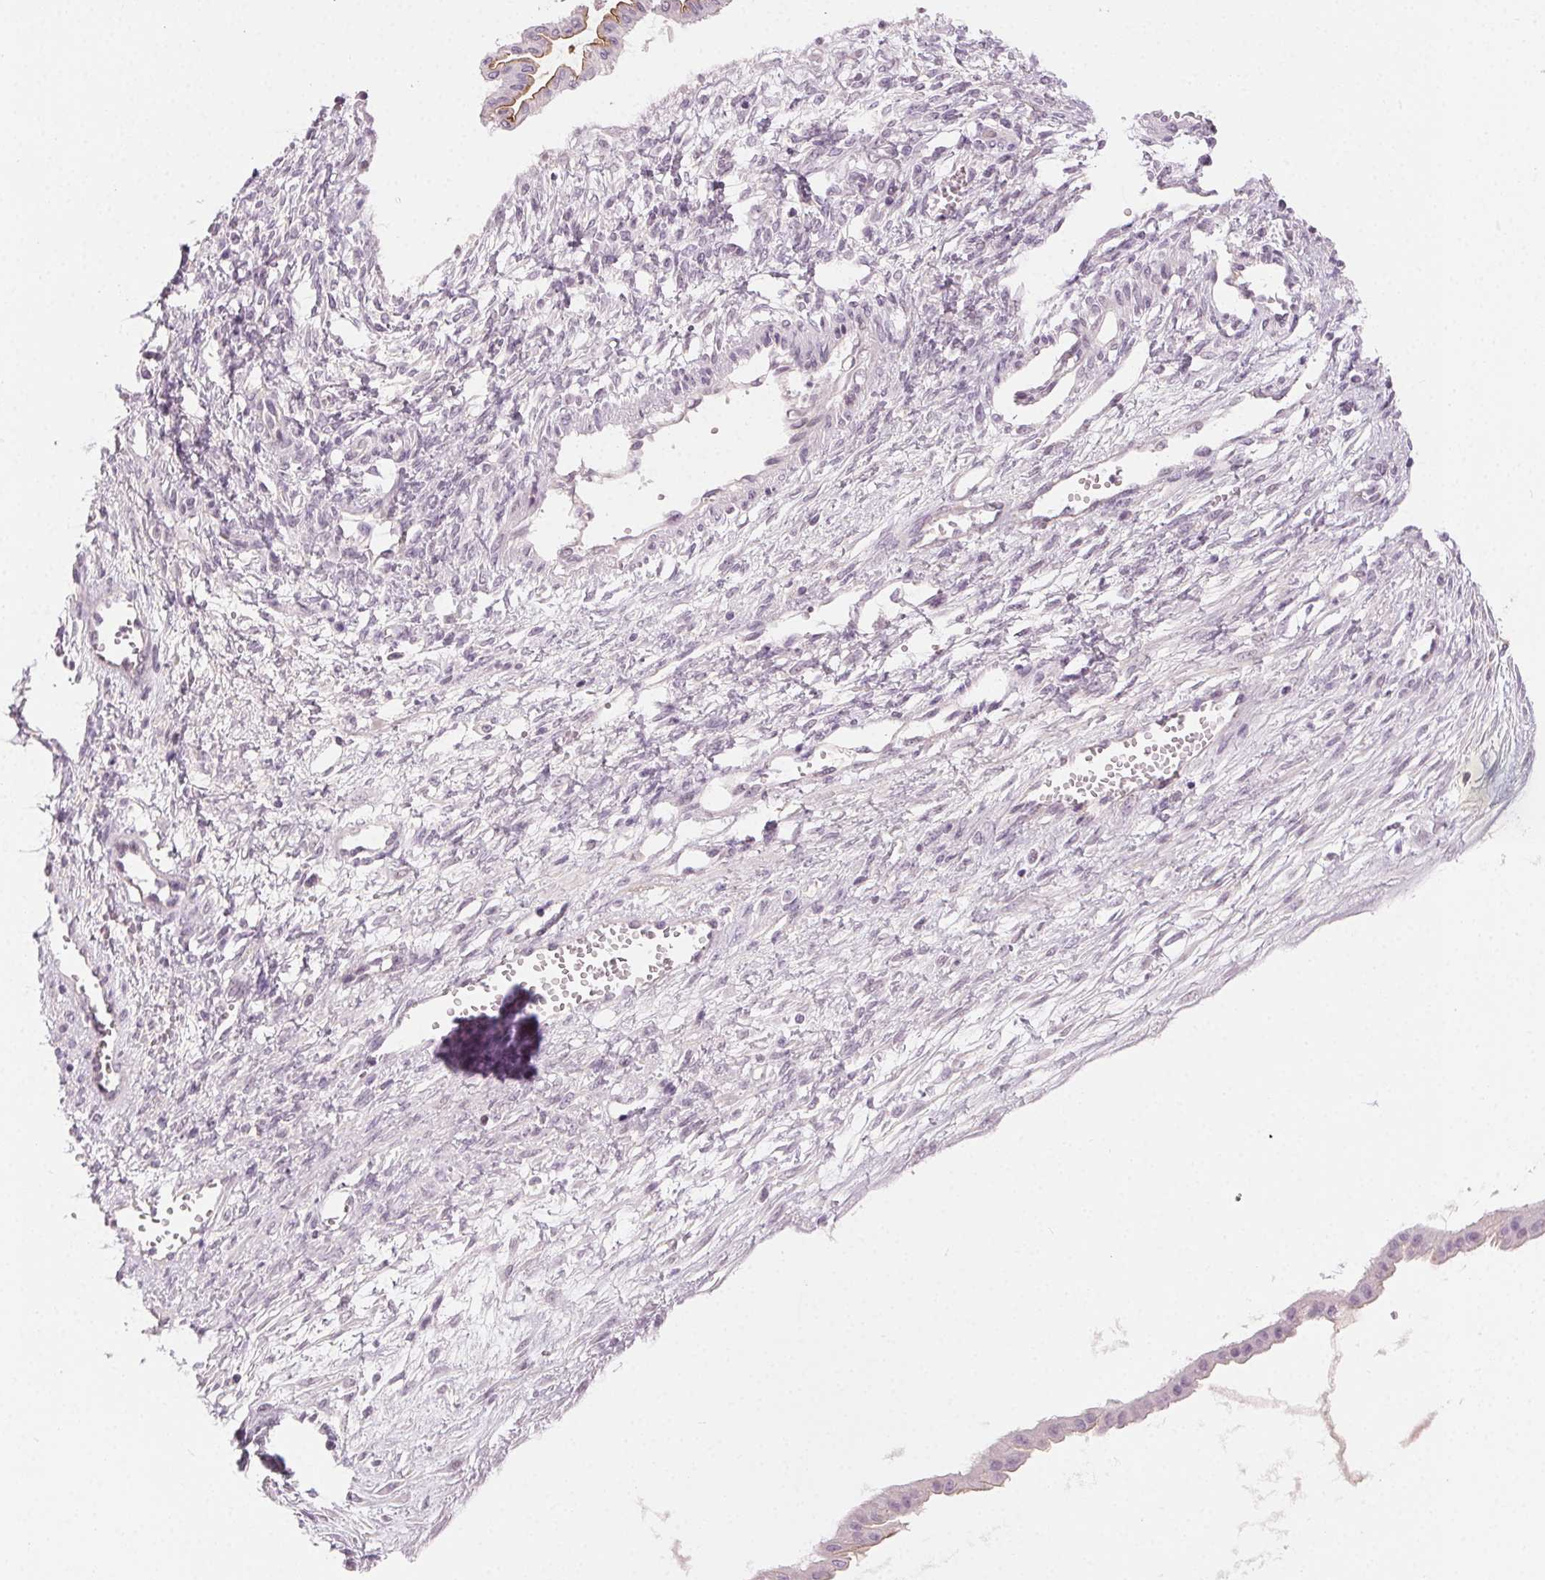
{"staining": {"intensity": "moderate", "quantity": "<25%", "location": "cytoplasmic/membranous"}, "tissue": "ovarian cancer", "cell_type": "Tumor cells", "image_type": "cancer", "snomed": [{"axis": "morphology", "description": "Cystadenocarcinoma, mucinous, NOS"}, {"axis": "topography", "description": "Ovary"}], "caption": "The immunohistochemical stain highlights moderate cytoplasmic/membranous expression in tumor cells of ovarian mucinous cystadenocarcinoma tissue. (DAB (3,3'-diaminobenzidine) IHC, brown staining for protein, blue staining for nuclei).", "gene": "HSF5", "patient": {"sex": "female", "age": 73}}